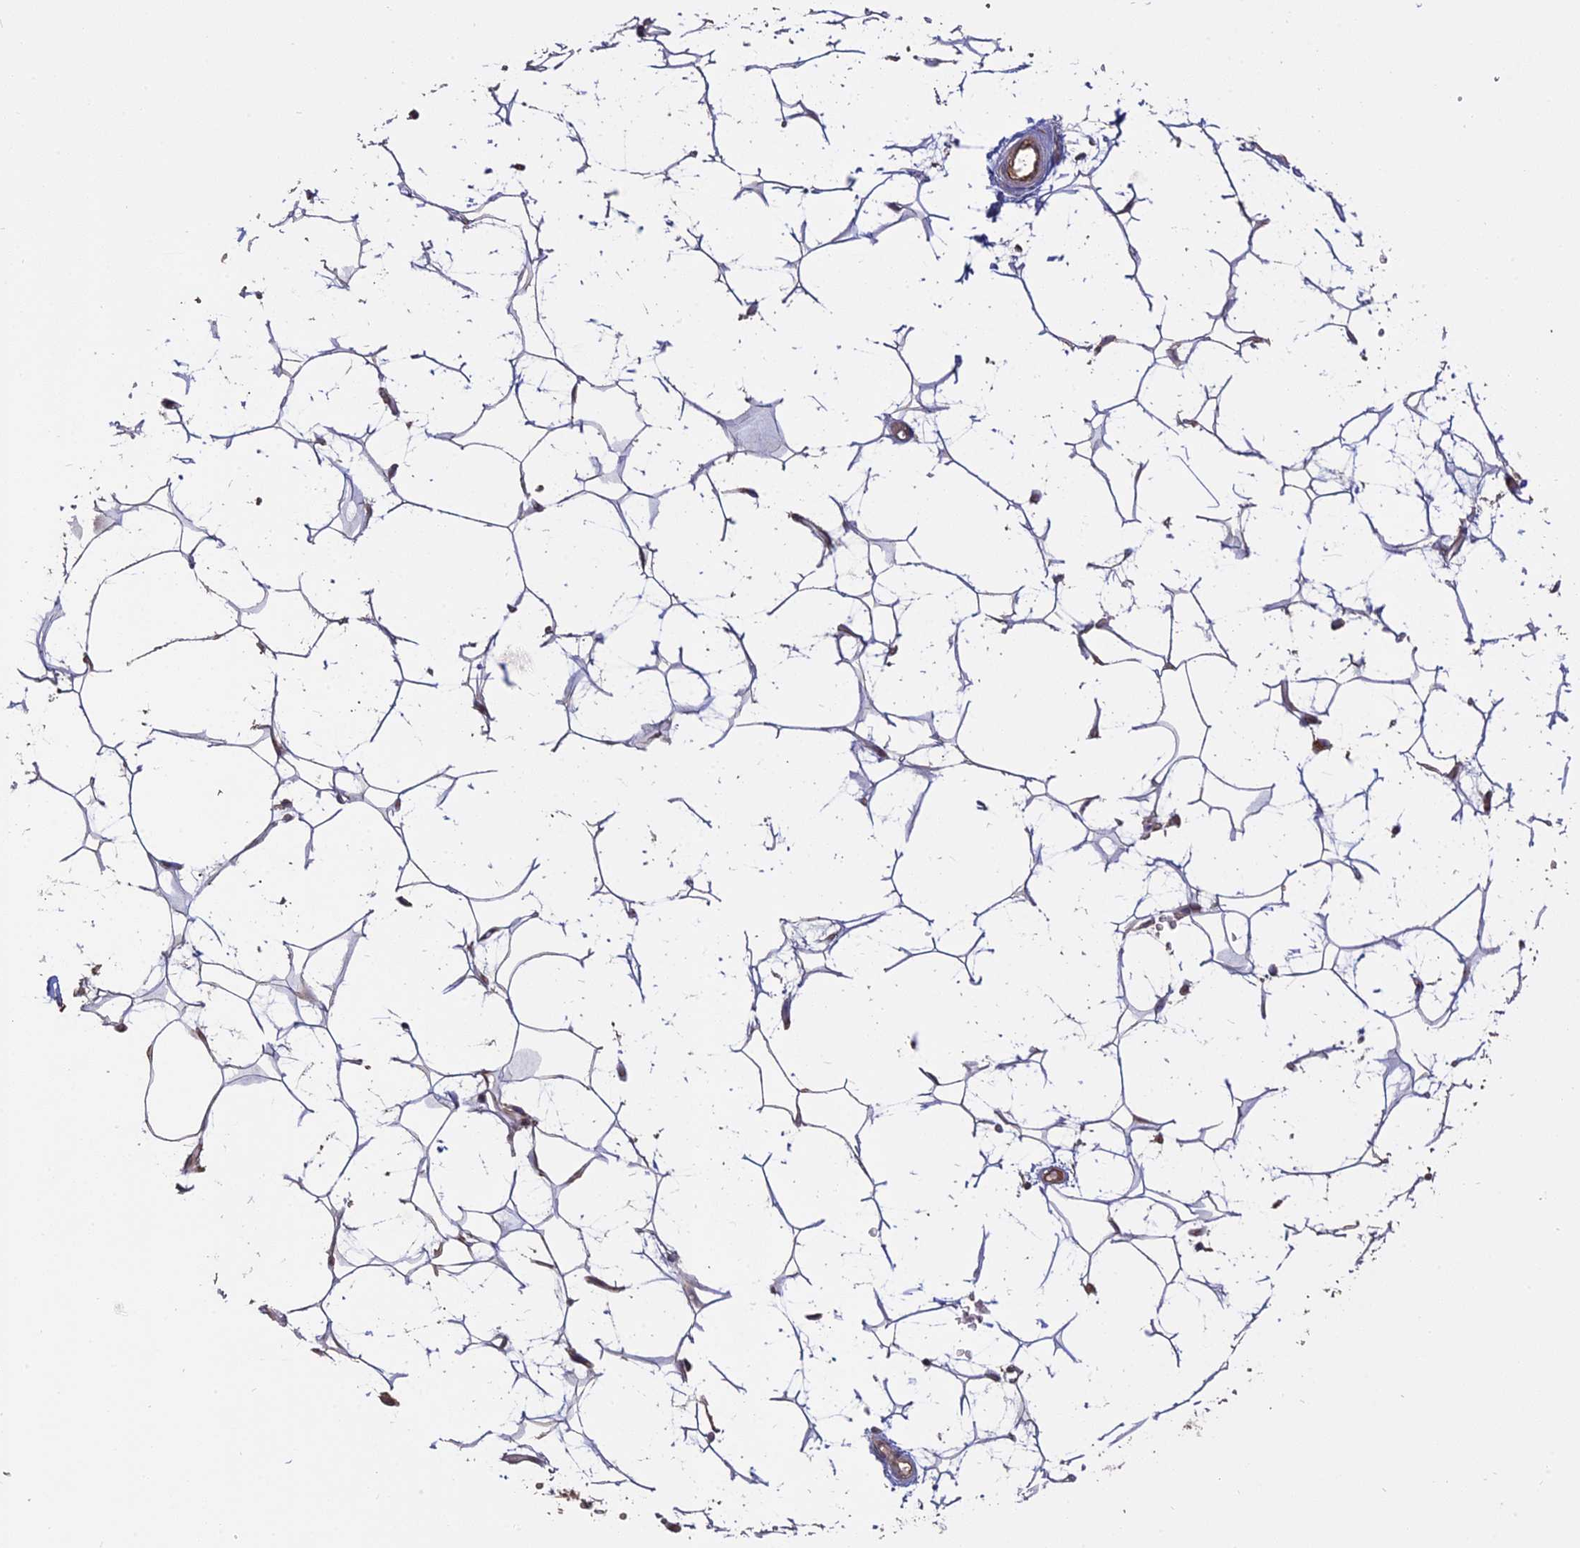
{"staining": {"intensity": "moderate", "quantity": "25%-75%", "location": "cytoplasmic/membranous"}, "tissue": "adipose tissue", "cell_type": "Adipocytes", "image_type": "normal", "snomed": [{"axis": "morphology", "description": "Normal tissue, NOS"}, {"axis": "topography", "description": "Breast"}], "caption": "This image displays normal adipose tissue stained with IHC to label a protein in brown. The cytoplasmic/membranous of adipocytes show moderate positivity for the protein. Nuclei are counter-stained blue.", "gene": "PPIC", "patient": {"sex": "female", "age": 26}}